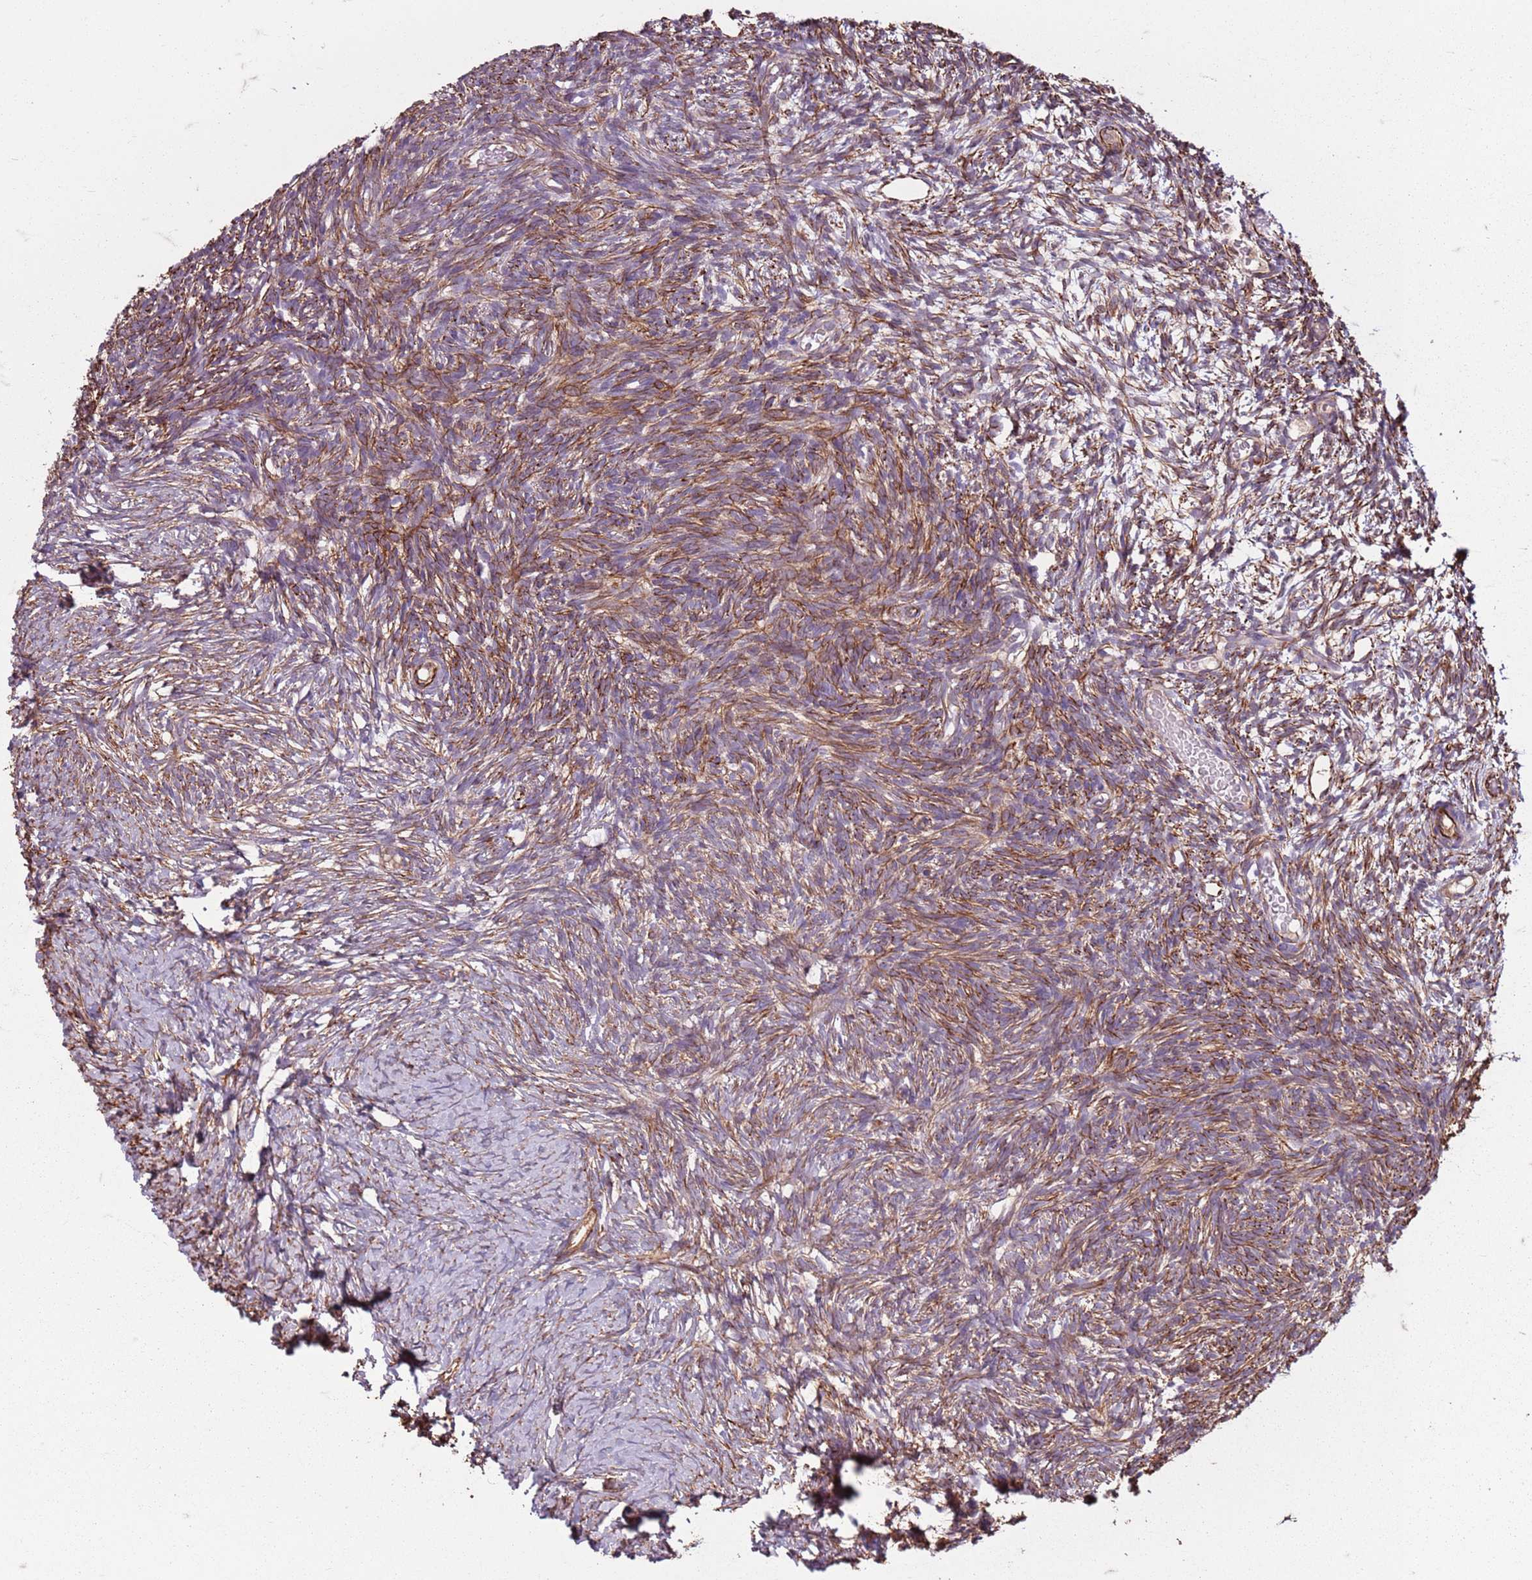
{"staining": {"intensity": "moderate", "quantity": ">75%", "location": "cytoplasmic/membranous"}, "tissue": "ovary", "cell_type": "Ovarian stroma cells", "image_type": "normal", "snomed": [{"axis": "morphology", "description": "Normal tissue, NOS"}, {"axis": "topography", "description": "Ovary"}], "caption": "Protein analysis of normal ovary reveals moderate cytoplasmic/membranous expression in about >75% of ovarian stroma cells.", "gene": "TAS2R38", "patient": {"sex": "female", "age": 39}}